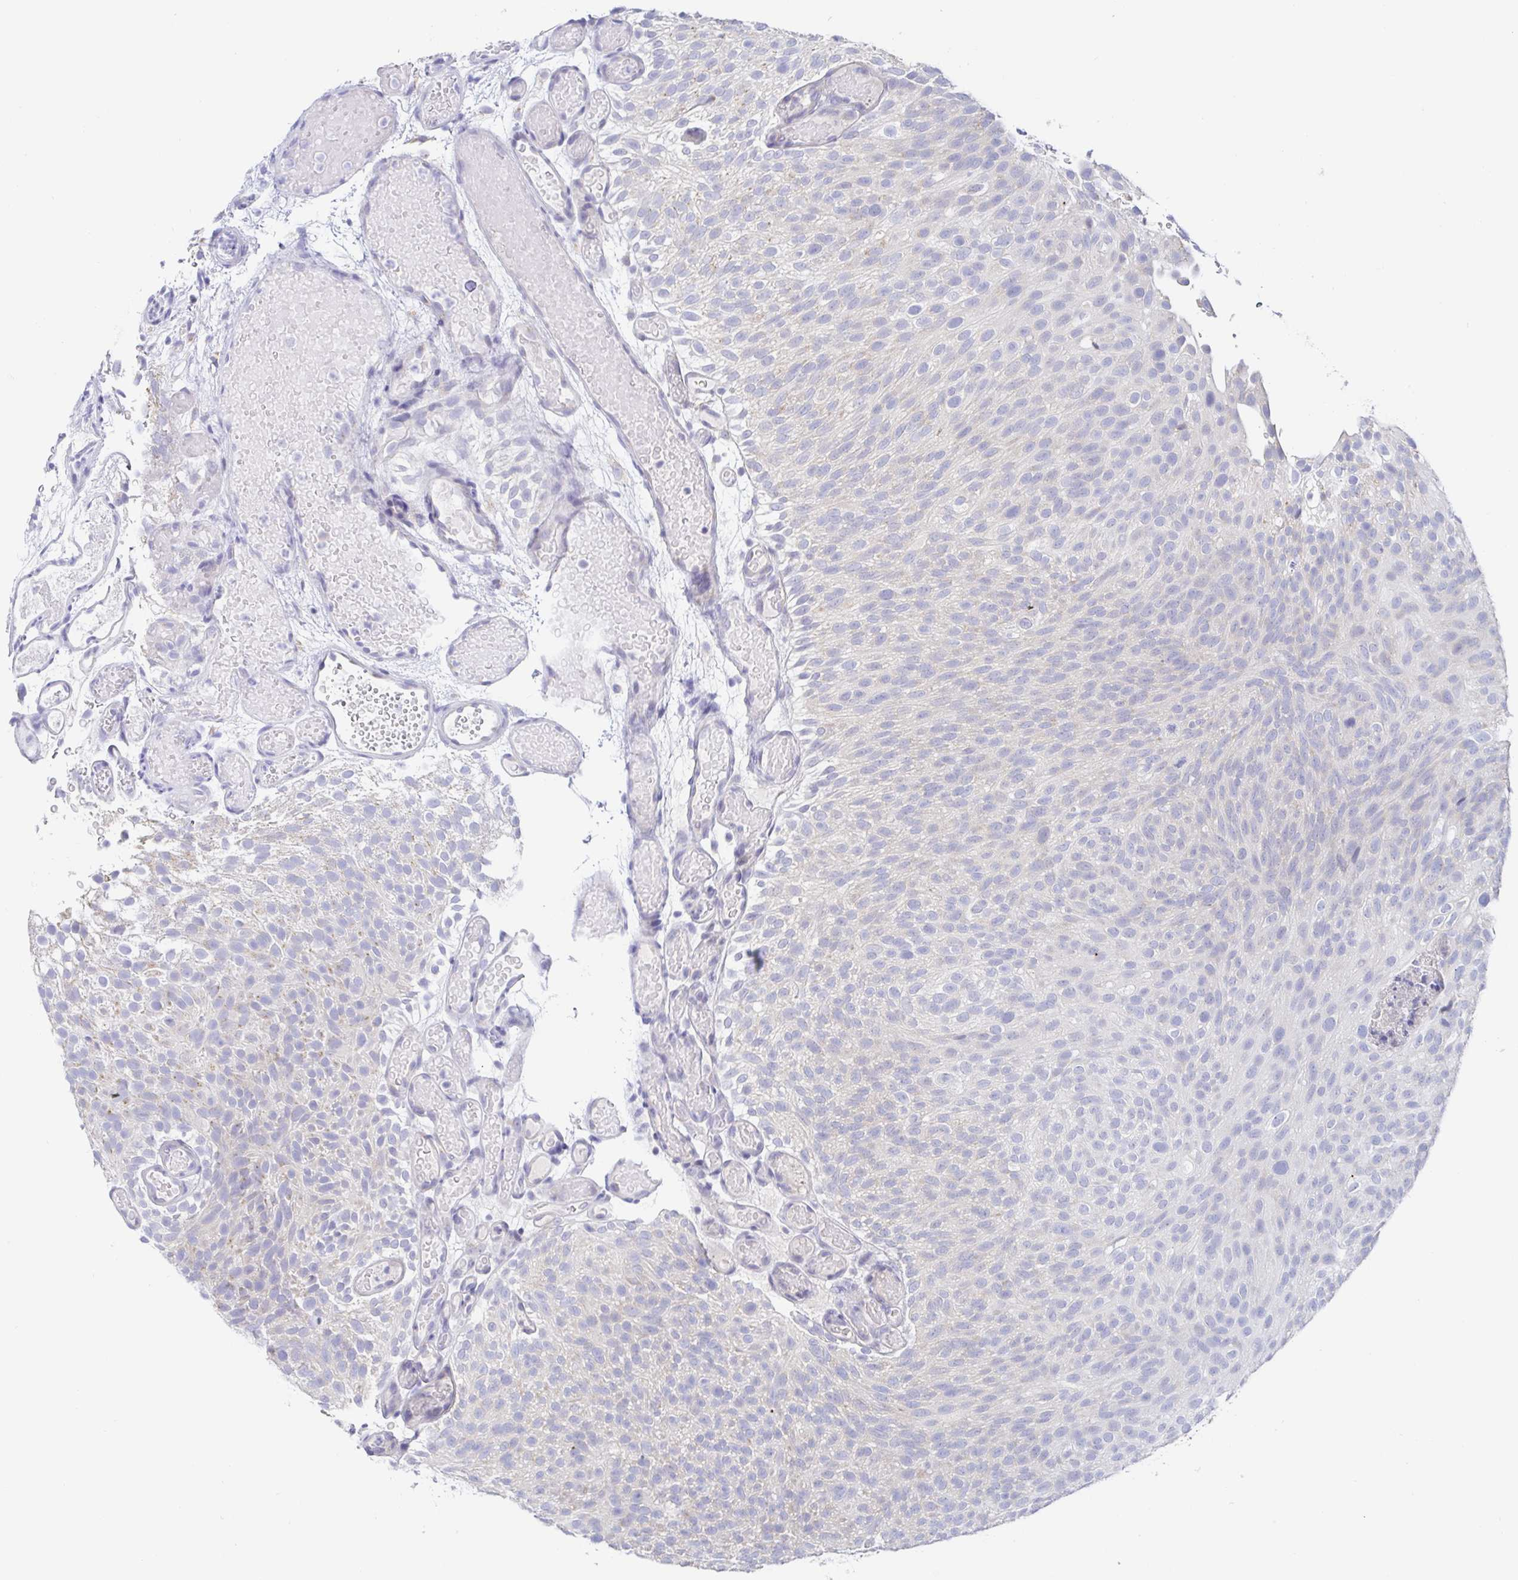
{"staining": {"intensity": "negative", "quantity": "none", "location": "none"}, "tissue": "urothelial cancer", "cell_type": "Tumor cells", "image_type": "cancer", "snomed": [{"axis": "morphology", "description": "Urothelial carcinoma, Low grade"}, {"axis": "topography", "description": "Urinary bladder"}], "caption": "Immunohistochemistry (IHC) photomicrograph of urothelial carcinoma (low-grade) stained for a protein (brown), which shows no staining in tumor cells. (DAB (3,3'-diaminobenzidine) immunohistochemistry visualized using brightfield microscopy, high magnification).", "gene": "SIAH3", "patient": {"sex": "male", "age": 78}}